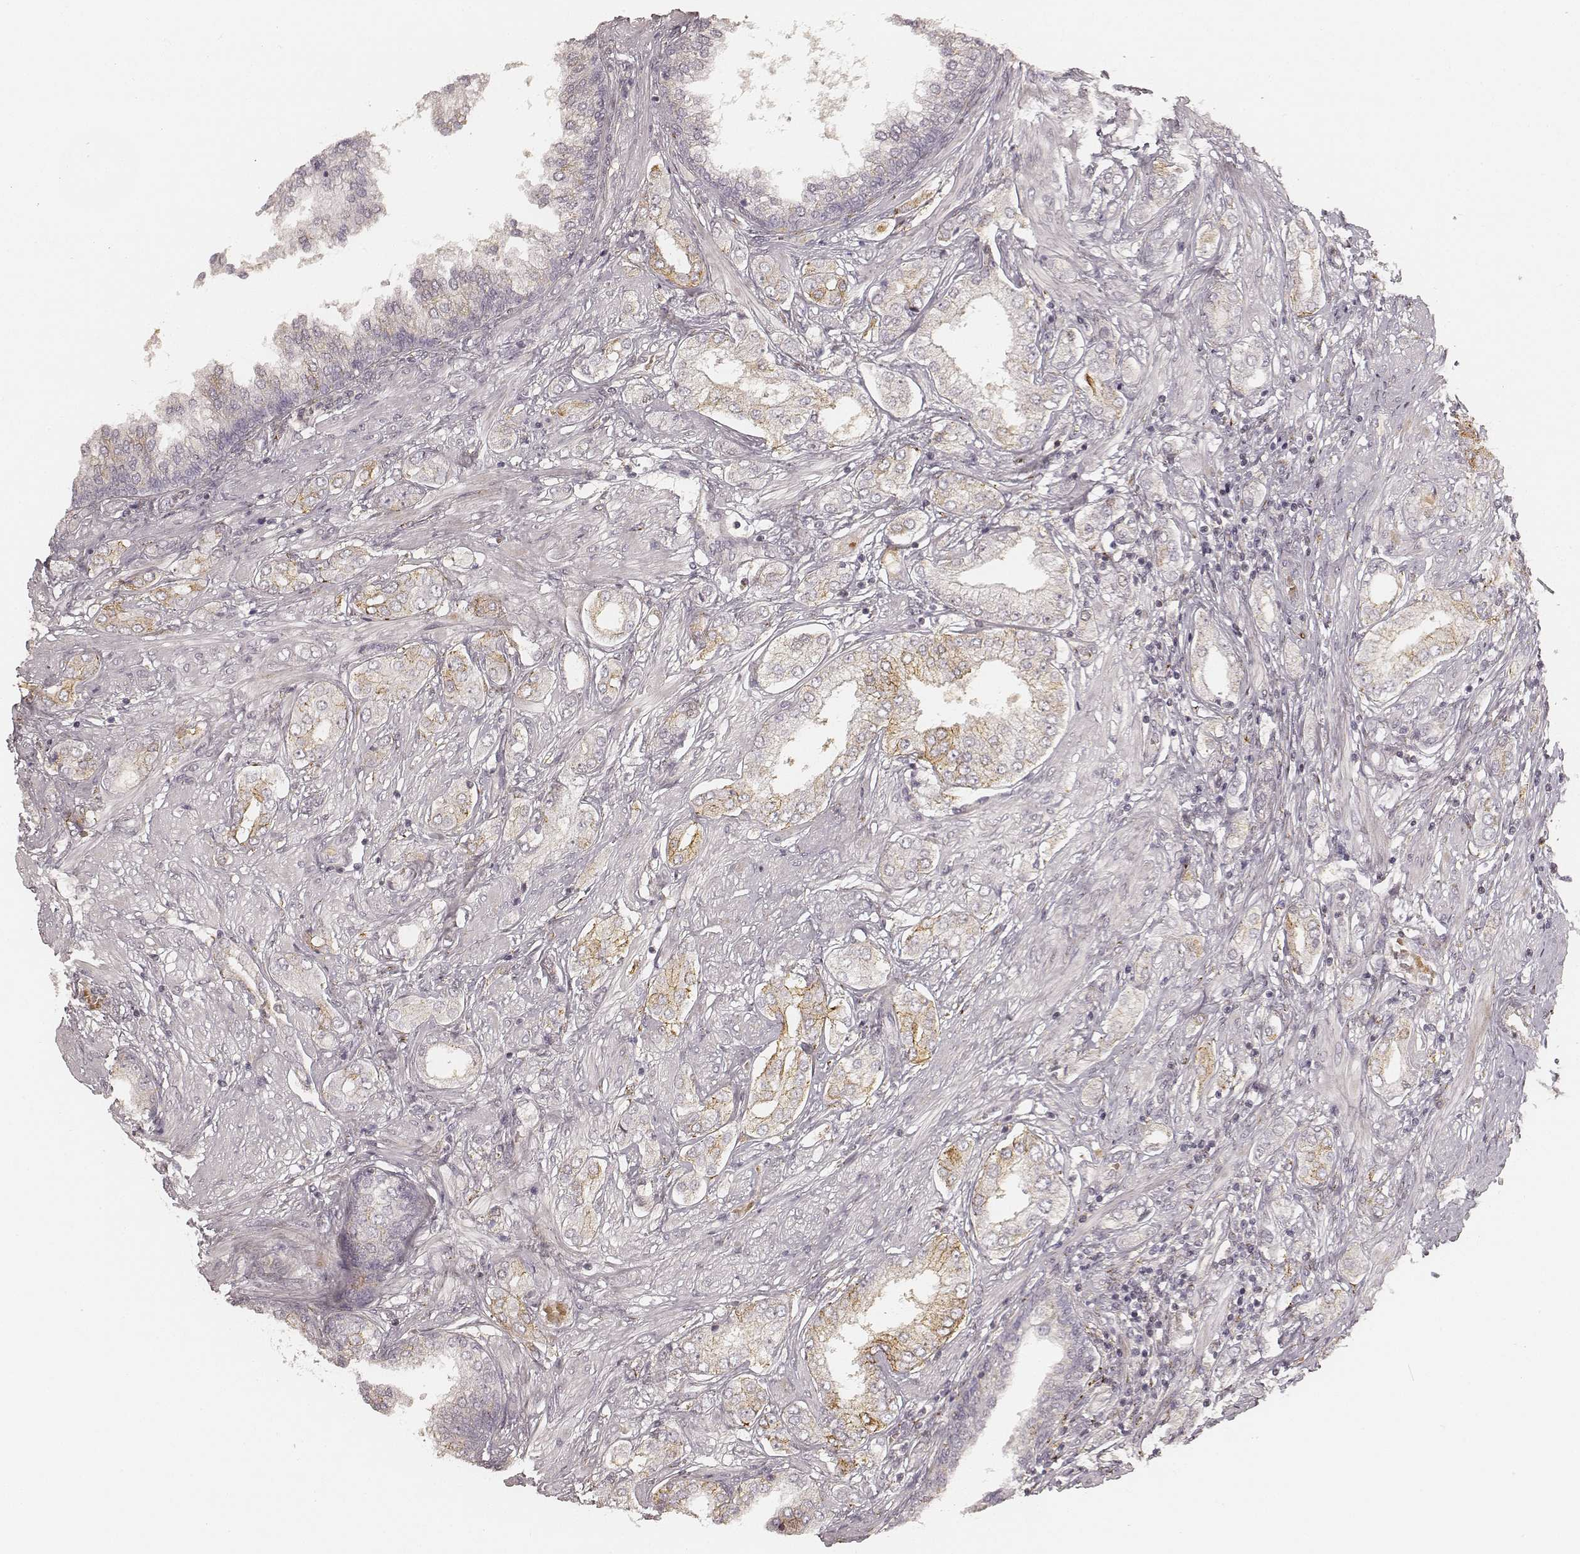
{"staining": {"intensity": "moderate", "quantity": "25%-75%", "location": "cytoplasmic/membranous"}, "tissue": "prostate cancer", "cell_type": "Tumor cells", "image_type": "cancer", "snomed": [{"axis": "morphology", "description": "Adenocarcinoma, NOS"}, {"axis": "topography", "description": "Prostate"}], "caption": "Prostate cancer stained for a protein (brown) displays moderate cytoplasmic/membranous positive staining in about 25%-75% of tumor cells.", "gene": "GORASP2", "patient": {"sex": "male", "age": 63}}